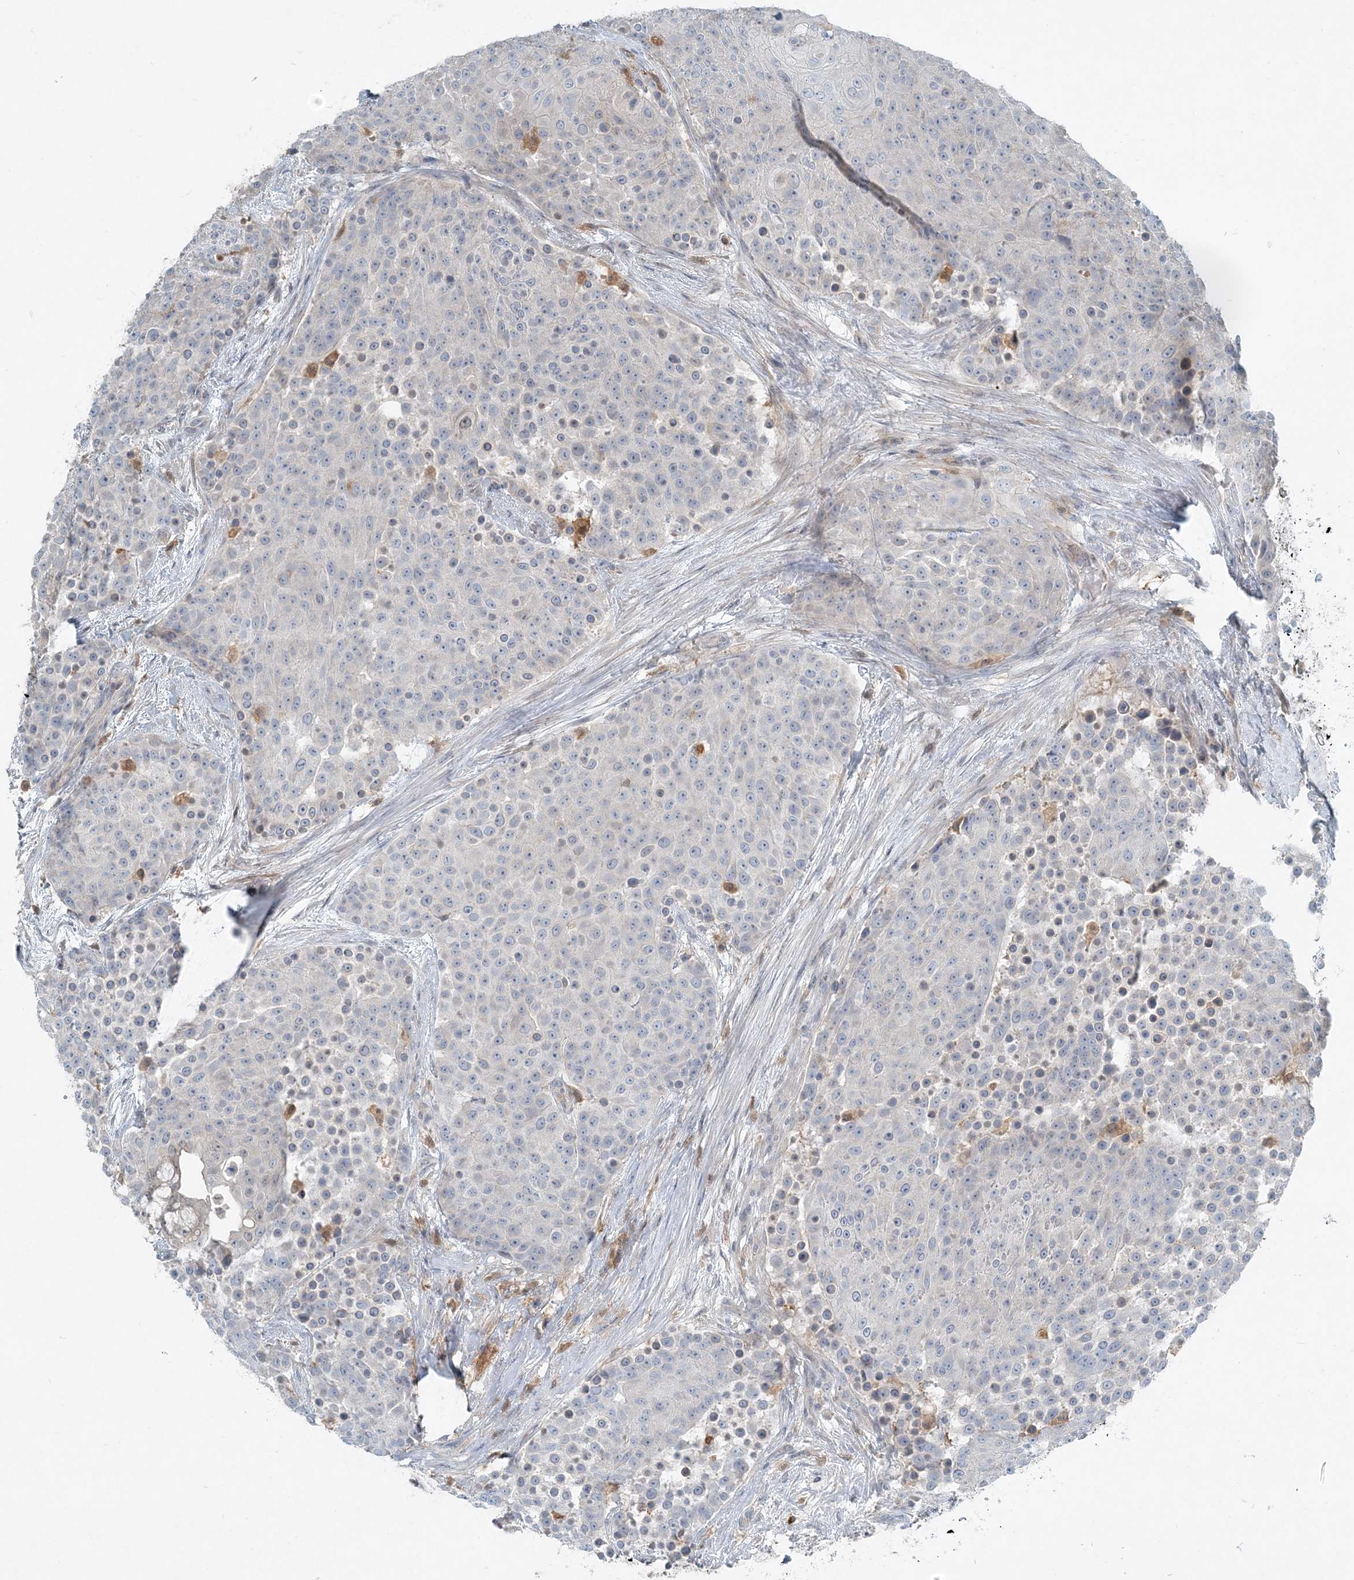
{"staining": {"intensity": "negative", "quantity": "none", "location": "none"}, "tissue": "urothelial cancer", "cell_type": "Tumor cells", "image_type": "cancer", "snomed": [{"axis": "morphology", "description": "Urothelial carcinoma, High grade"}, {"axis": "topography", "description": "Urinary bladder"}], "caption": "An IHC photomicrograph of high-grade urothelial carcinoma is shown. There is no staining in tumor cells of high-grade urothelial carcinoma.", "gene": "ARMH1", "patient": {"sex": "female", "age": 63}}